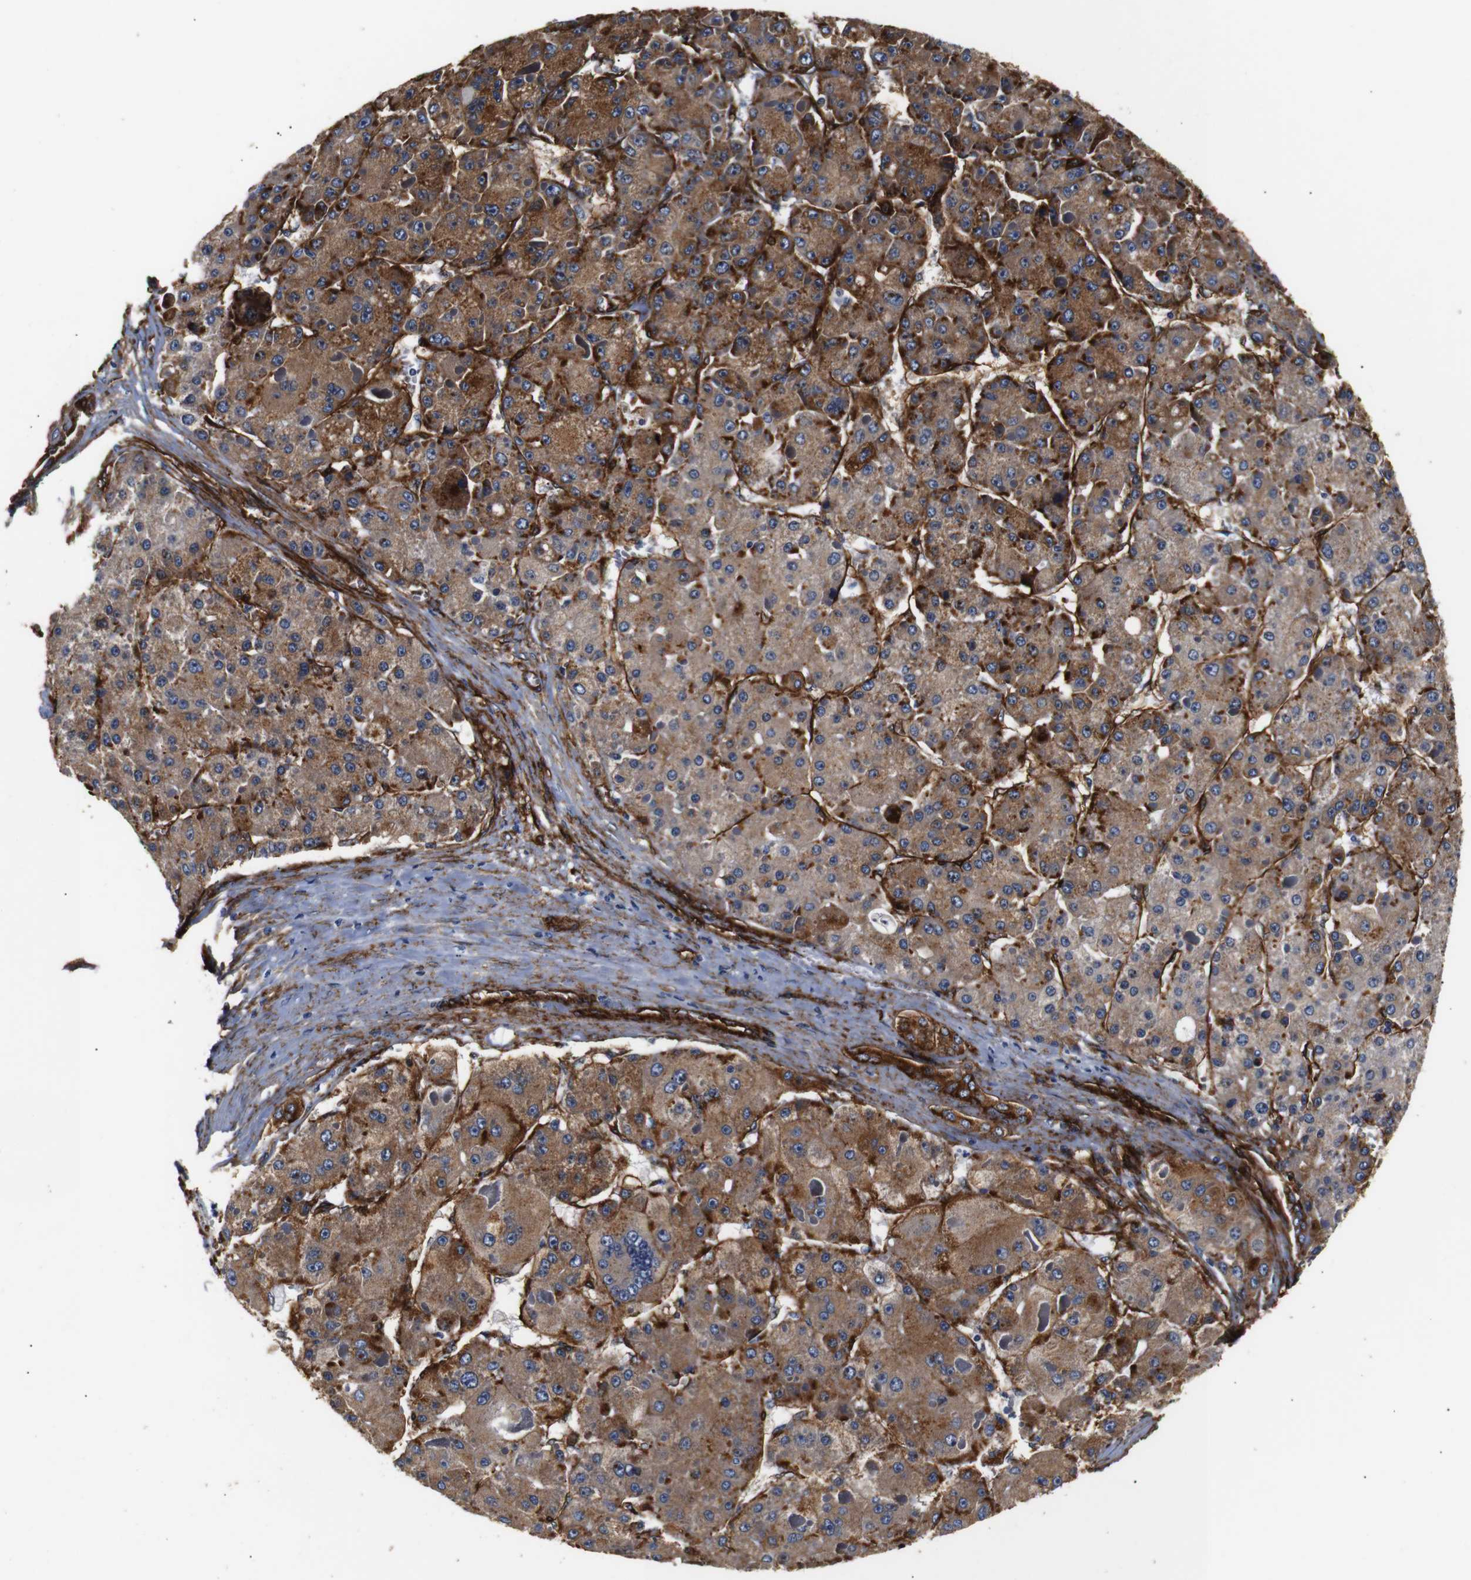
{"staining": {"intensity": "moderate", "quantity": ">75%", "location": "cytoplasmic/membranous"}, "tissue": "liver cancer", "cell_type": "Tumor cells", "image_type": "cancer", "snomed": [{"axis": "morphology", "description": "Carcinoma, Hepatocellular, NOS"}, {"axis": "topography", "description": "Liver"}], "caption": "Liver hepatocellular carcinoma stained for a protein (brown) exhibits moderate cytoplasmic/membranous positive staining in approximately >75% of tumor cells.", "gene": "CAV2", "patient": {"sex": "female", "age": 73}}